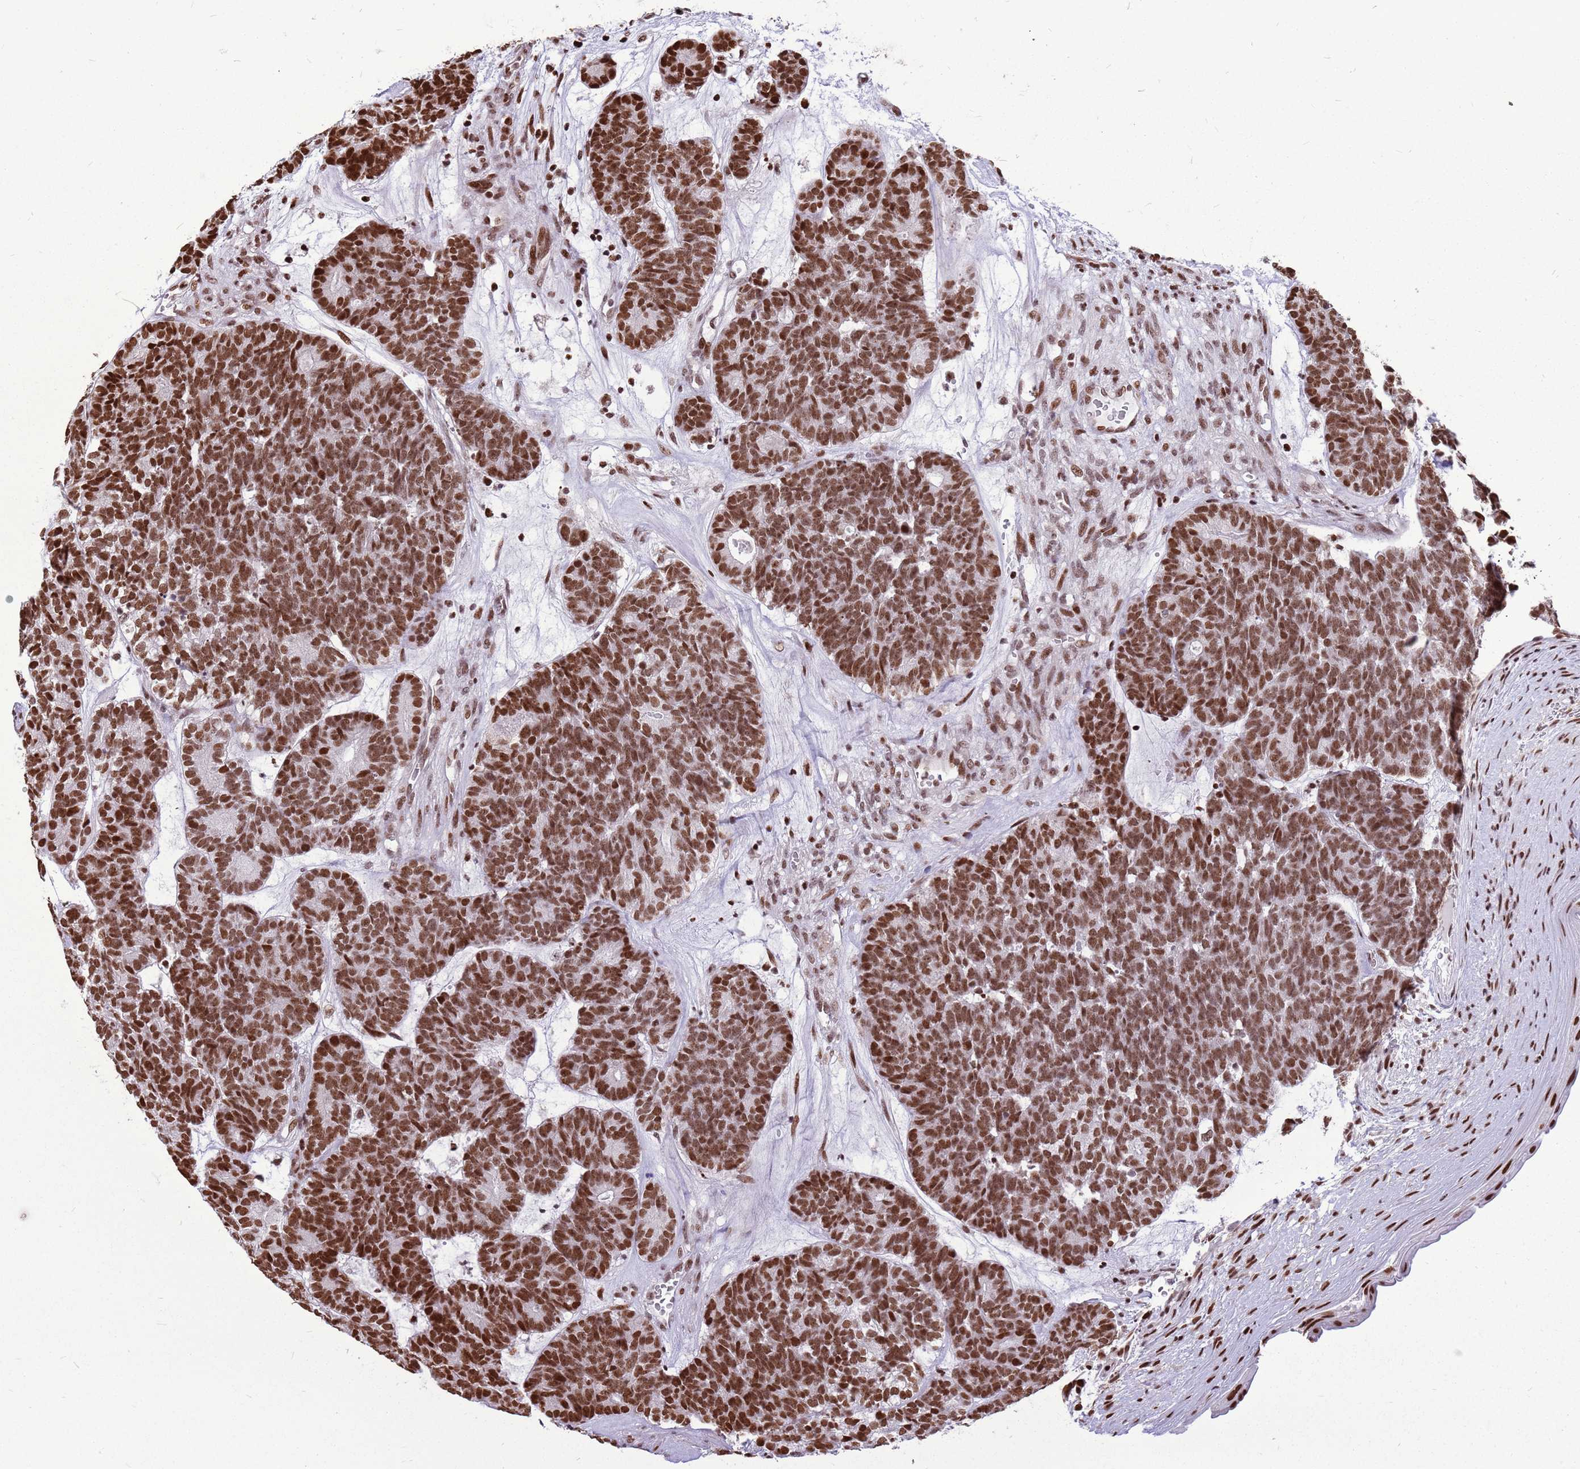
{"staining": {"intensity": "strong", "quantity": ">75%", "location": "nuclear"}, "tissue": "head and neck cancer", "cell_type": "Tumor cells", "image_type": "cancer", "snomed": [{"axis": "morphology", "description": "Adenocarcinoma, NOS"}, {"axis": "topography", "description": "Head-Neck"}], "caption": "Head and neck cancer stained with a brown dye reveals strong nuclear positive positivity in about >75% of tumor cells.", "gene": "WASHC4", "patient": {"sex": "female", "age": 81}}